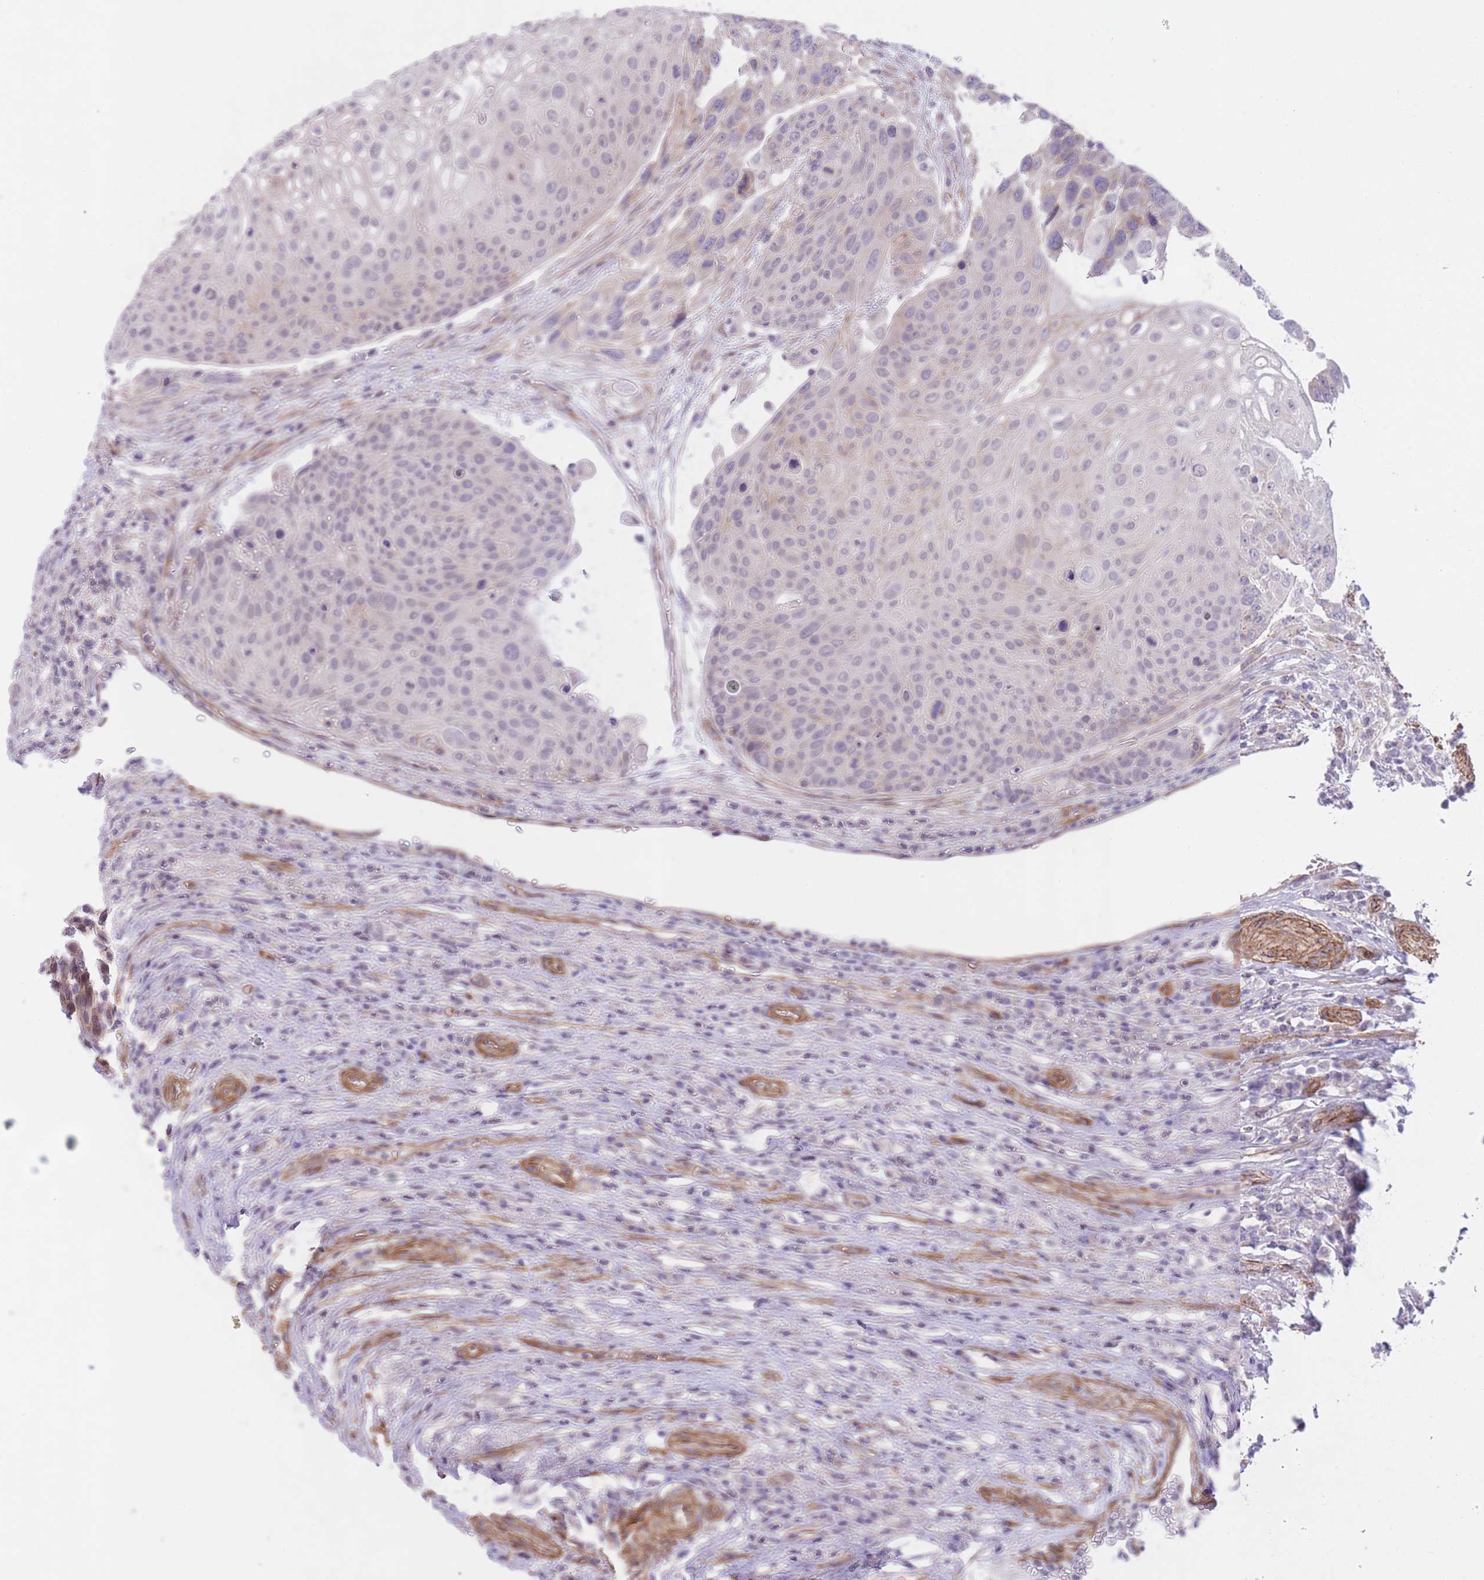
{"staining": {"intensity": "negative", "quantity": "none", "location": "none"}, "tissue": "urothelial cancer", "cell_type": "Tumor cells", "image_type": "cancer", "snomed": [{"axis": "morphology", "description": "Urothelial carcinoma, High grade"}, {"axis": "topography", "description": "Urinary bladder"}], "caption": "Immunohistochemistry (IHC) micrograph of neoplastic tissue: urothelial cancer stained with DAB (3,3'-diaminobenzidine) displays no significant protein staining in tumor cells.", "gene": "QTRT1", "patient": {"sex": "female", "age": 70}}